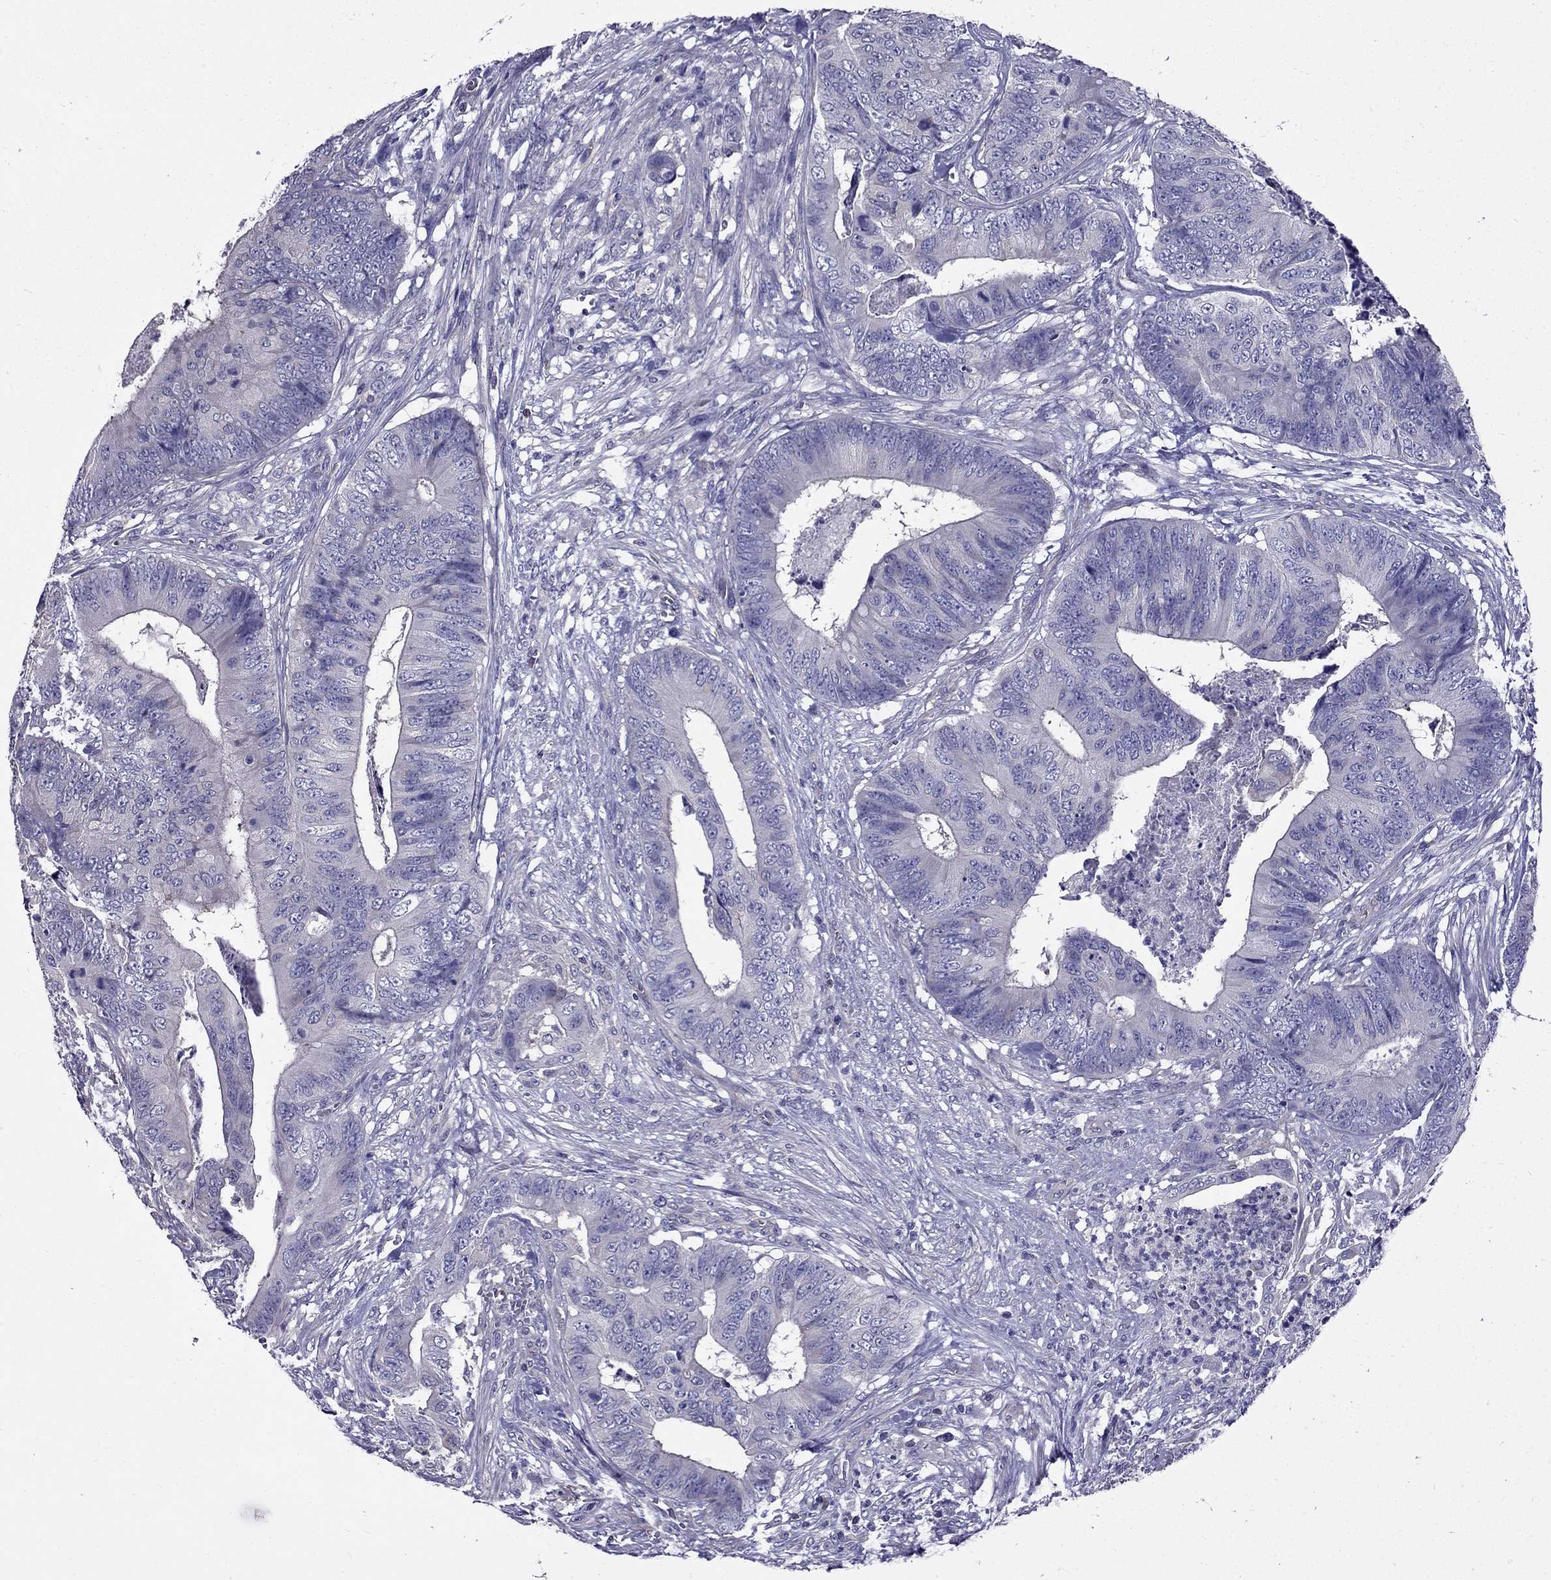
{"staining": {"intensity": "negative", "quantity": "none", "location": "none"}, "tissue": "colorectal cancer", "cell_type": "Tumor cells", "image_type": "cancer", "snomed": [{"axis": "morphology", "description": "Adenocarcinoma, NOS"}, {"axis": "topography", "description": "Colon"}], "caption": "An immunohistochemistry micrograph of colorectal adenocarcinoma is shown. There is no staining in tumor cells of colorectal adenocarcinoma.", "gene": "AAK1", "patient": {"sex": "male", "age": 84}}